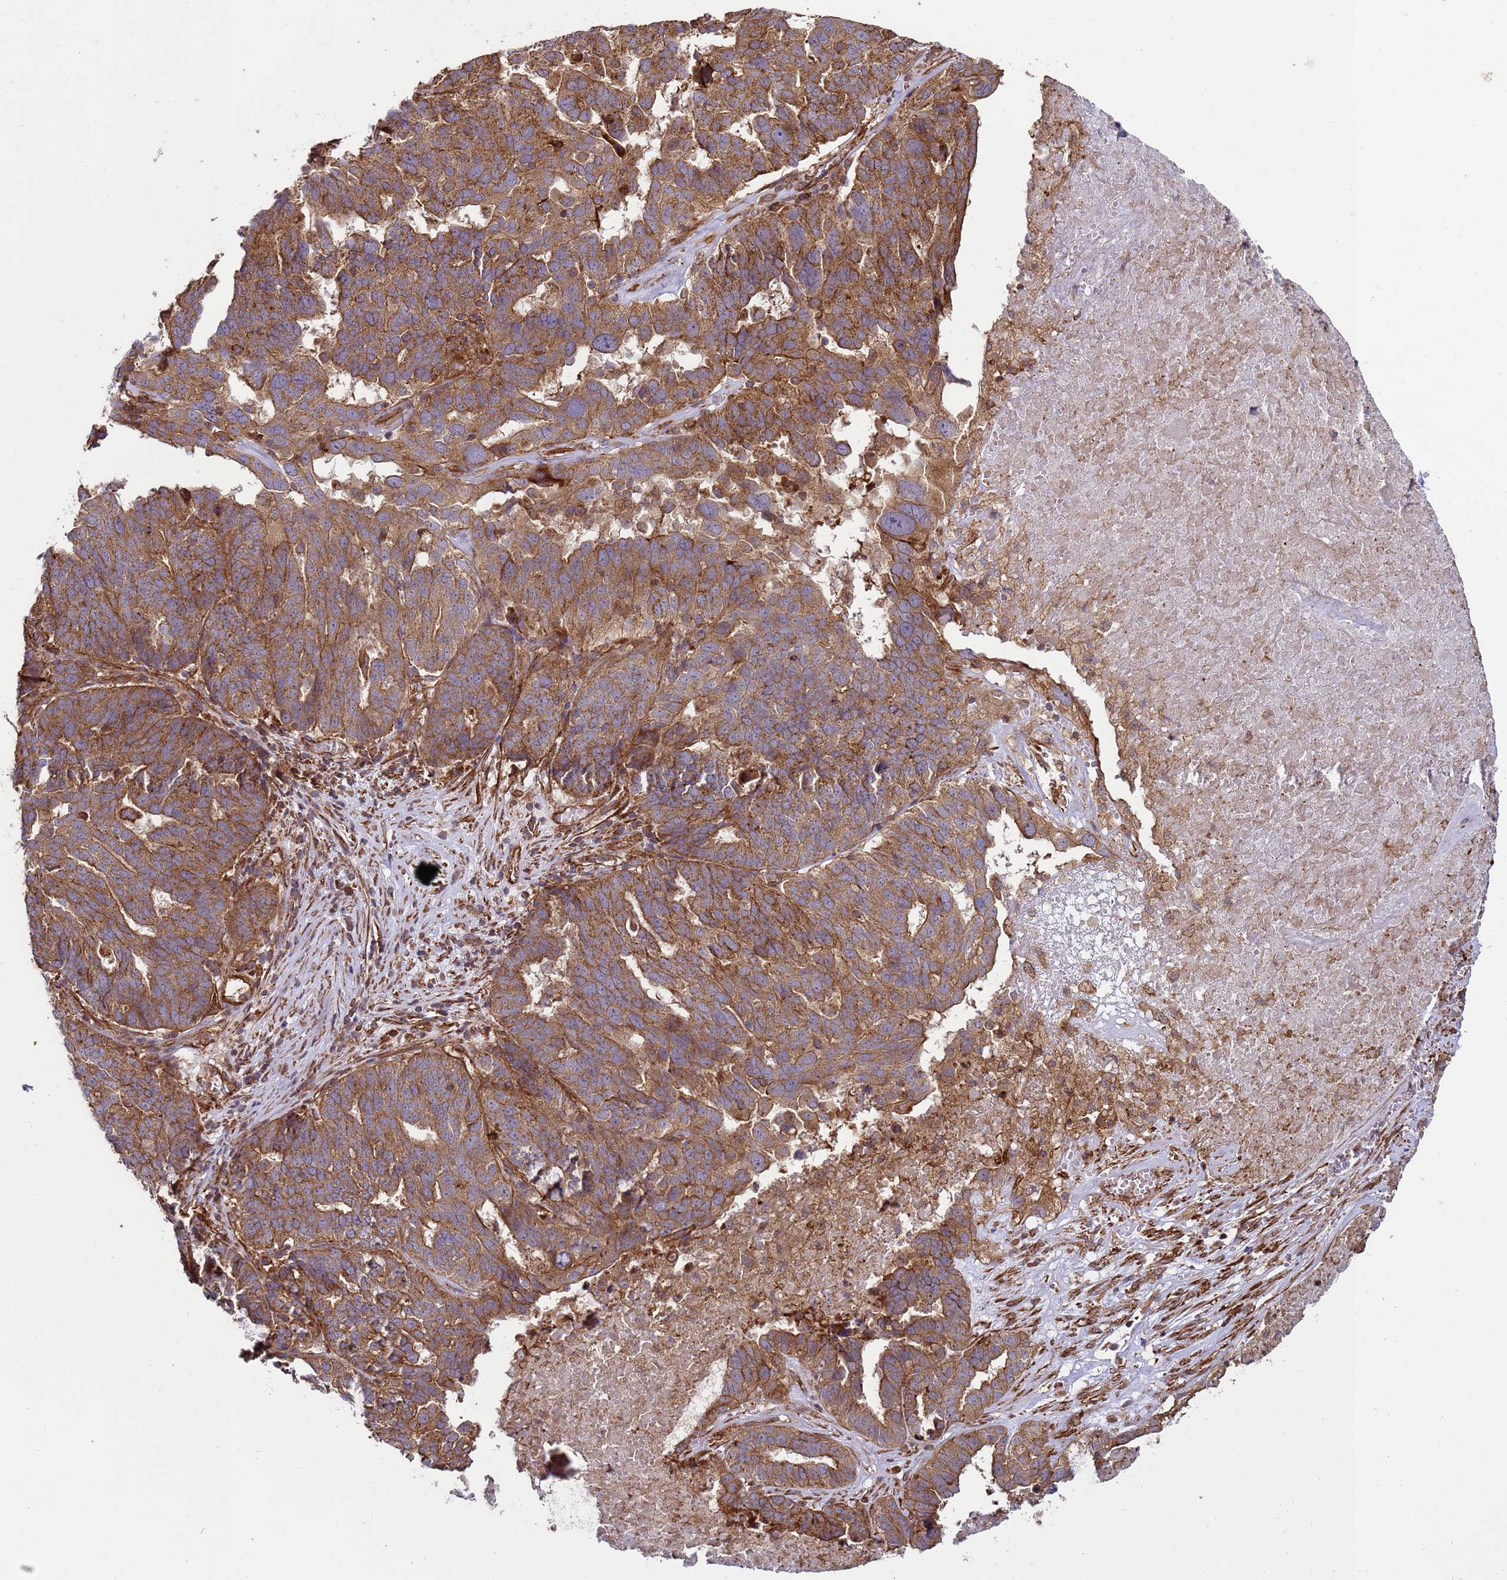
{"staining": {"intensity": "moderate", "quantity": ">75%", "location": "cytoplasmic/membranous"}, "tissue": "ovarian cancer", "cell_type": "Tumor cells", "image_type": "cancer", "snomed": [{"axis": "morphology", "description": "Cystadenocarcinoma, serous, NOS"}, {"axis": "topography", "description": "Ovary"}], "caption": "Immunohistochemical staining of ovarian cancer (serous cystadenocarcinoma) demonstrates medium levels of moderate cytoplasmic/membranous protein staining in approximately >75% of tumor cells.", "gene": "CNOT1", "patient": {"sex": "female", "age": 59}}